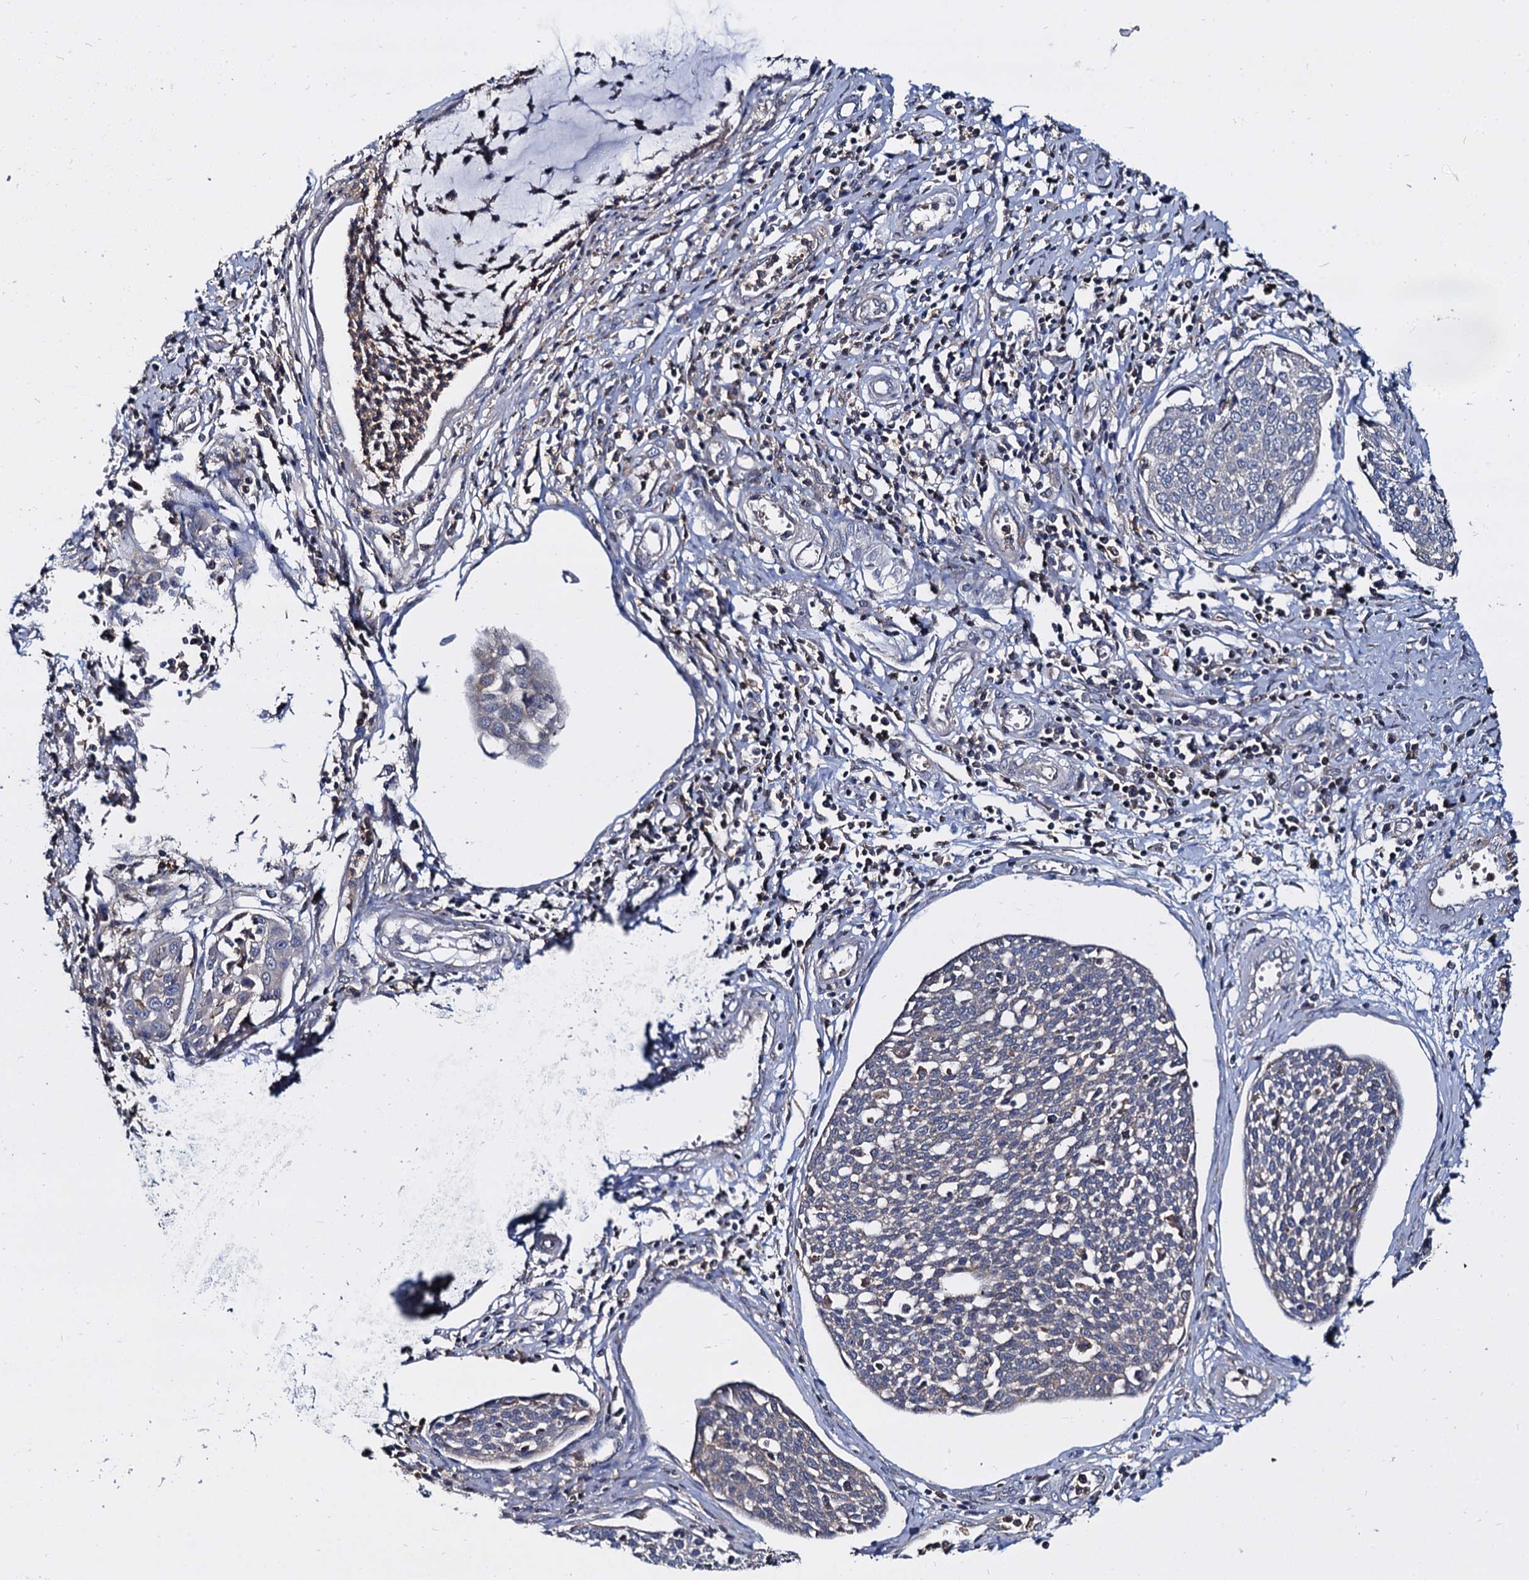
{"staining": {"intensity": "negative", "quantity": "none", "location": "none"}, "tissue": "cervical cancer", "cell_type": "Tumor cells", "image_type": "cancer", "snomed": [{"axis": "morphology", "description": "Squamous cell carcinoma, NOS"}, {"axis": "topography", "description": "Cervix"}], "caption": "Immunohistochemical staining of human squamous cell carcinoma (cervical) displays no significant expression in tumor cells.", "gene": "ANKRD13A", "patient": {"sex": "female", "age": 34}}